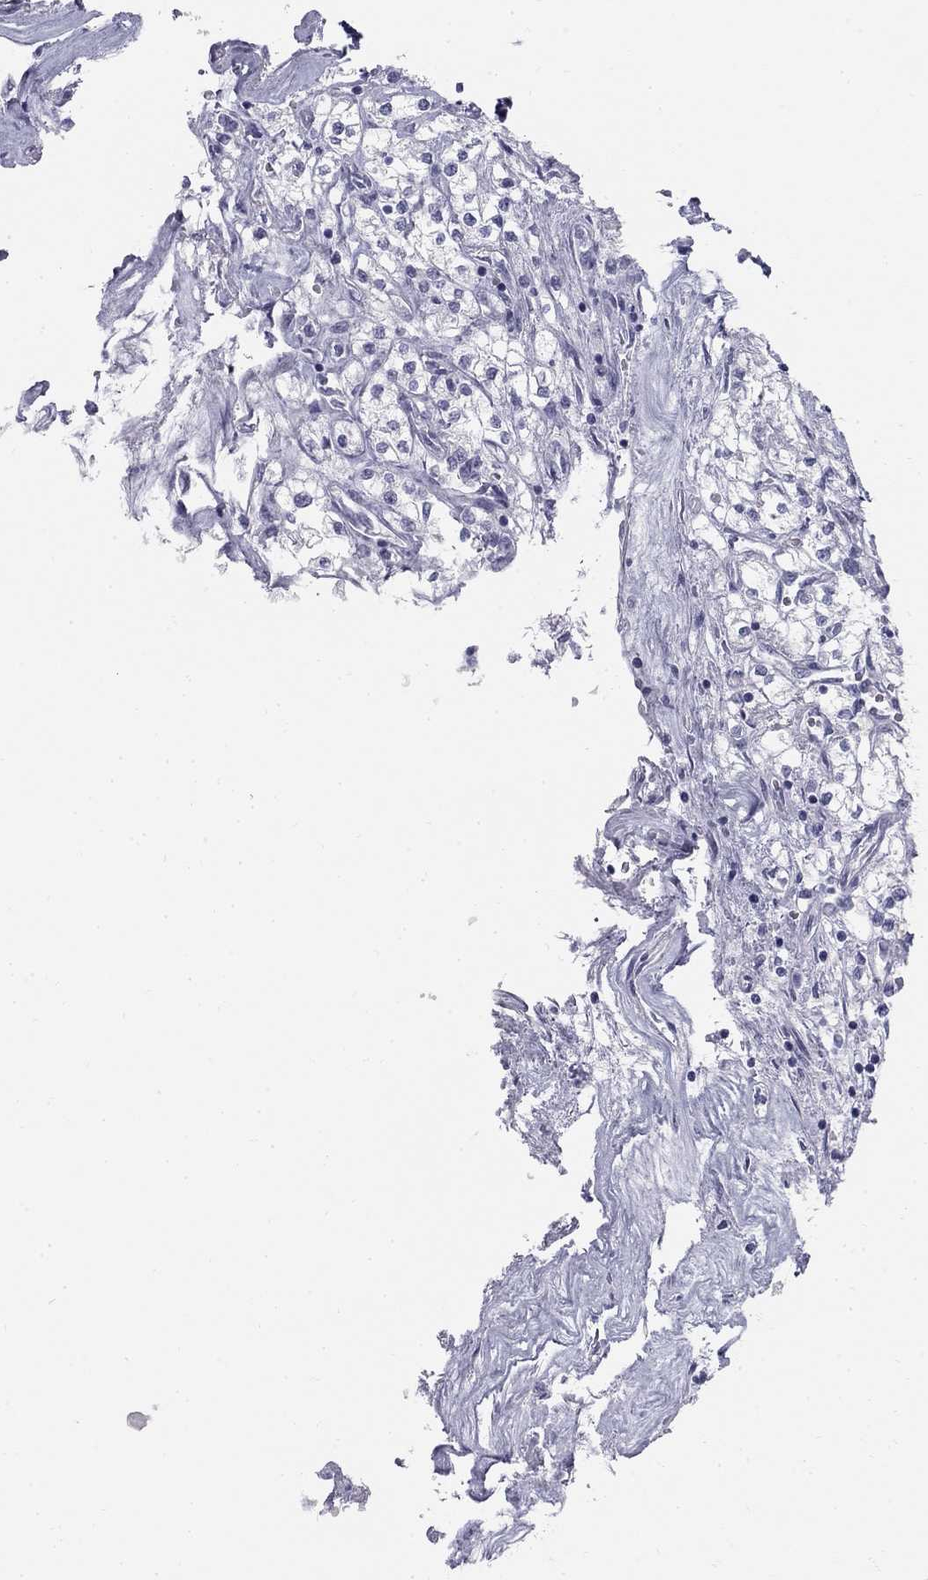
{"staining": {"intensity": "negative", "quantity": "none", "location": "none"}, "tissue": "renal cancer", "cell_type": "Tumor cells", "image_type": "cancer", "snomed": [{"axis": "morphology", "description": "Adenocarcinoma, NOS"}, {"axis": "topography", "description": "Kidney"}], "caption": "The micrograph exhibits no staining of tumor cells in adenocarcinoma (renal). The staining is performed using DAB (3,3'-diaminobenzidine) brown chromogen with nuclei counter-stained in using hematoxylin.", "gene": "SULT2B1", "patient": {"sex": "male", "age": 80}}